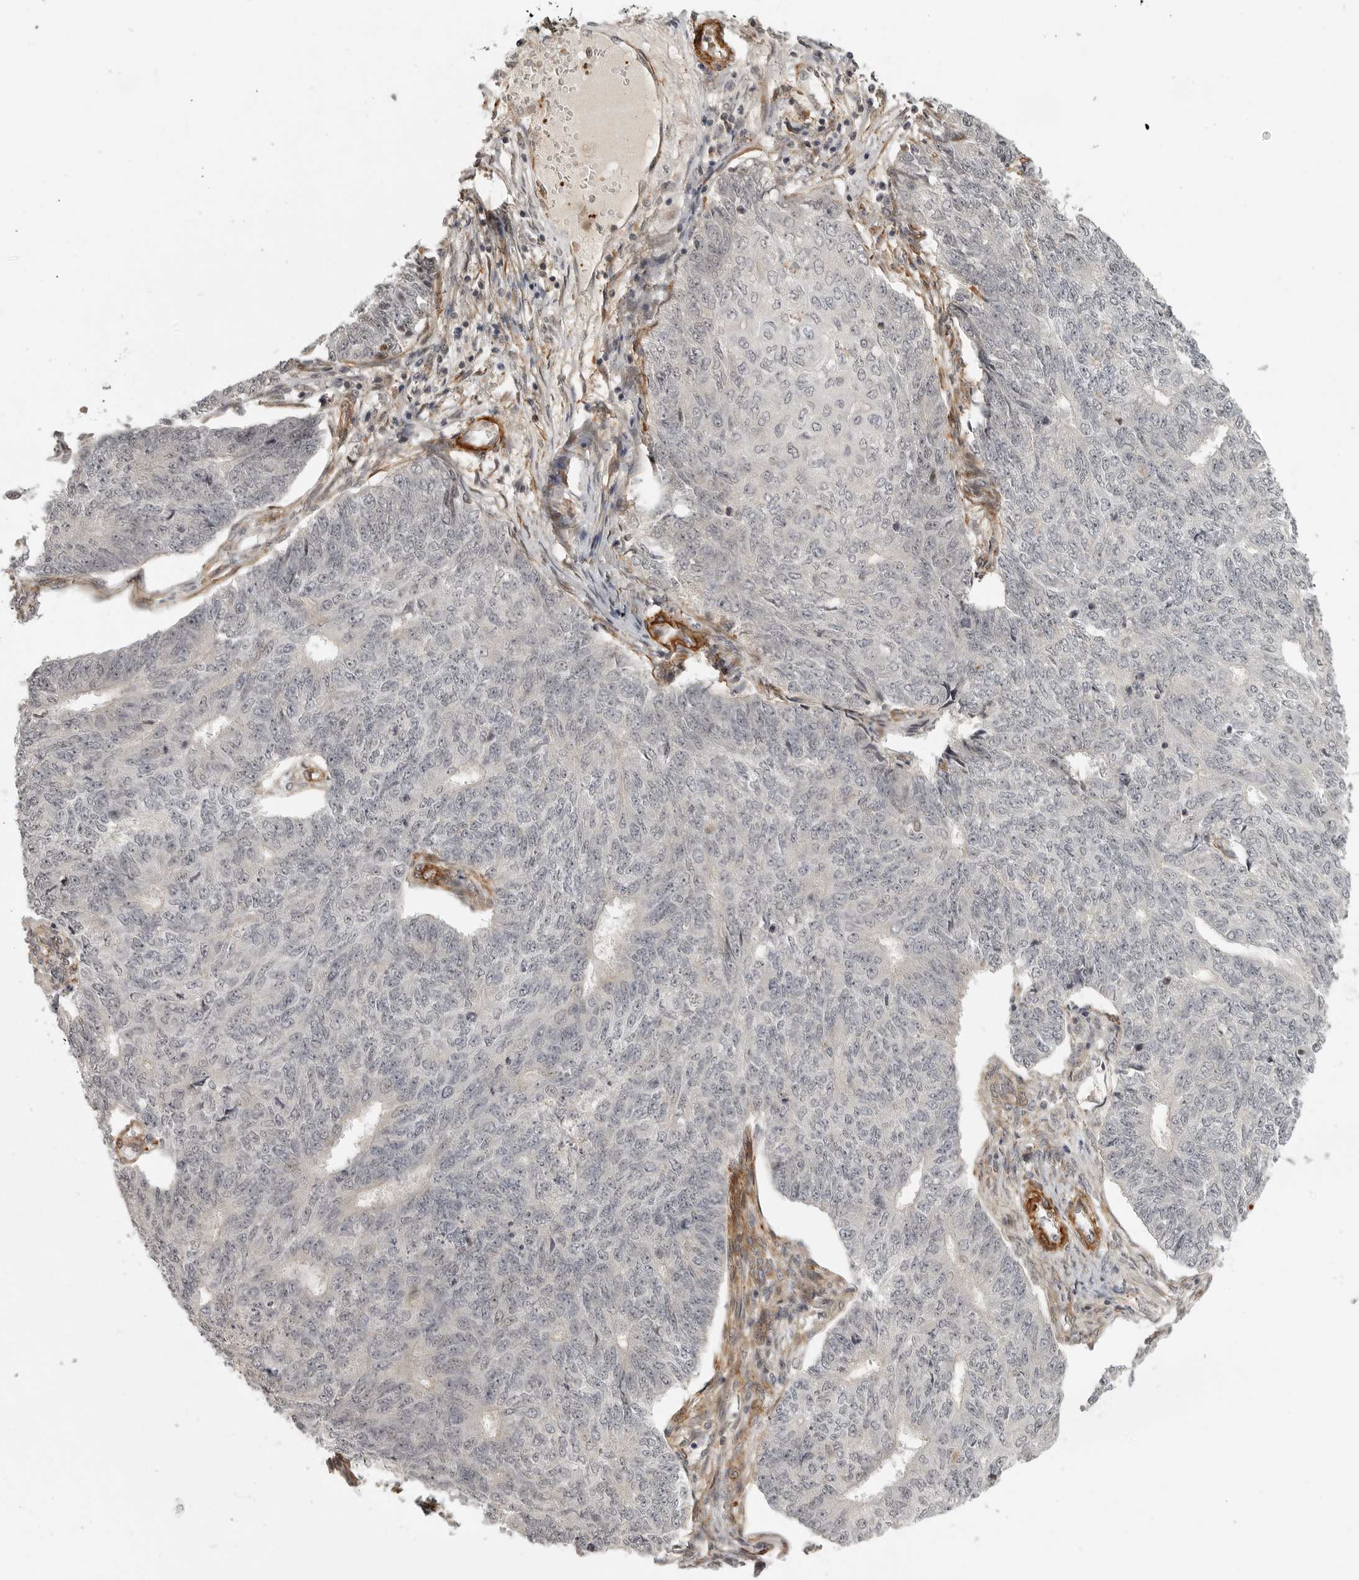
{"staining": {"intensity": "negative", "quantity": "none", "location": "none"}, "tissue": "endometrial cancer", "cell_type": "Tumor cells", "image_type": "cancer", "snomed": [{"axis": "morphology", "description": "Adenocarcinoma, NOS"}, {"axis": "topography", "description": "Endometrium"}], "caption": "Protein analysis of adenocarcinoma (endometrial) shows no significant expression in tumor cells. The staining is performed using DAB brown chromogen with nuclei counter-stained in using hematoxylin.", "gene": "TUT4", "patient": {"sex": "female", "age": 32}}